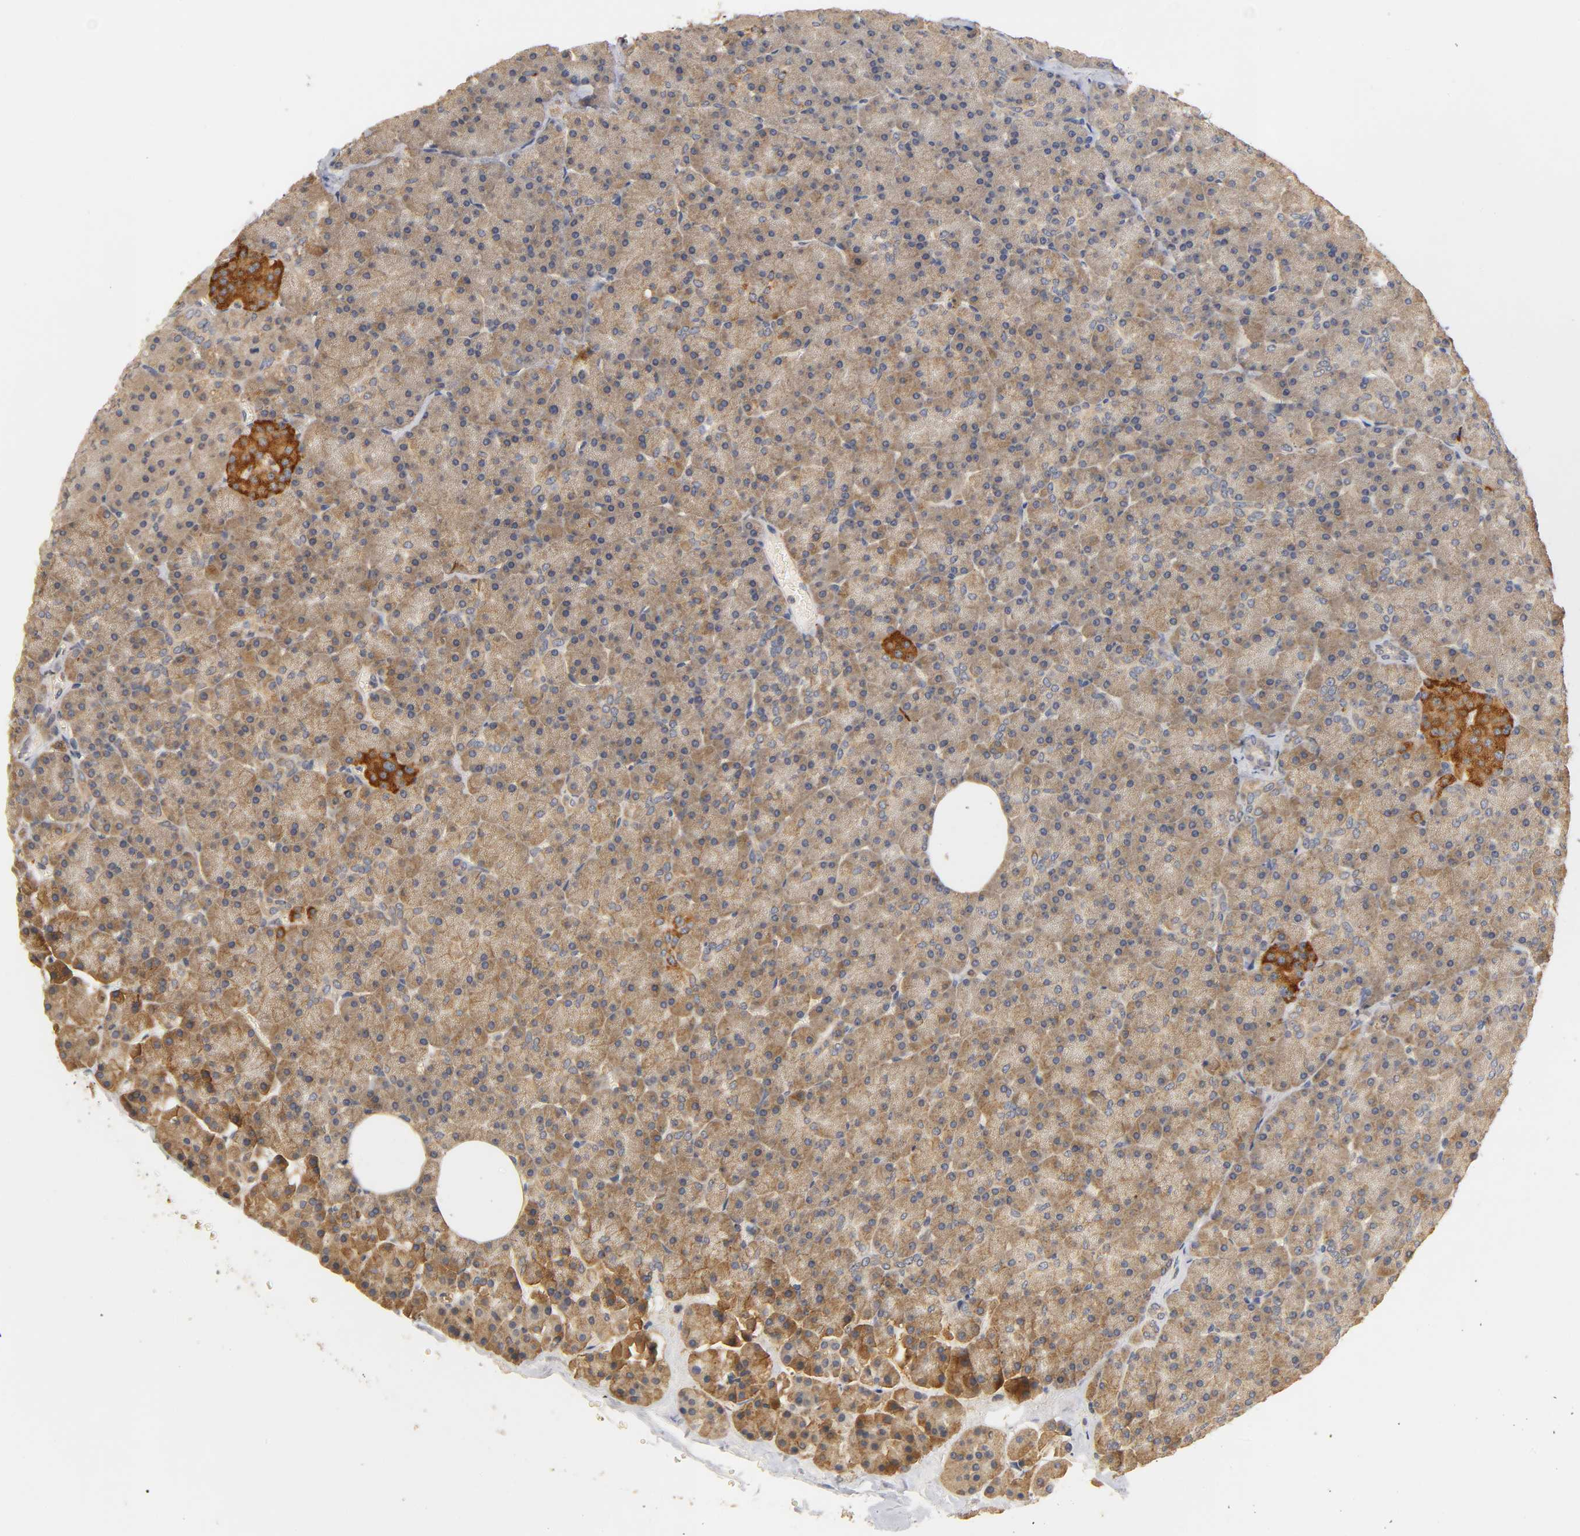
{"staining": {"intensity": "moderate", "quantity": ">75%", "location": "cytoplasmic/membranous"}, "tissue": "pancreas", "cell_type": "Exocrine glandular cells", "image_type": "normal", "snomed": [{"axis": "morphology", "description": "Normal tissue, NOS"}, {"axis": "topography", "description": "Pancreas"}], "caption": "This photomicrograph exhibits immunohistochemistry staining of unremarkable pancreas, with medium moderate cytoplasmic/membranous expression in approximately >75% of exocrine glandular cells.", "gene": "SCAP", "patient": {"sex": "female", "age": 35}}